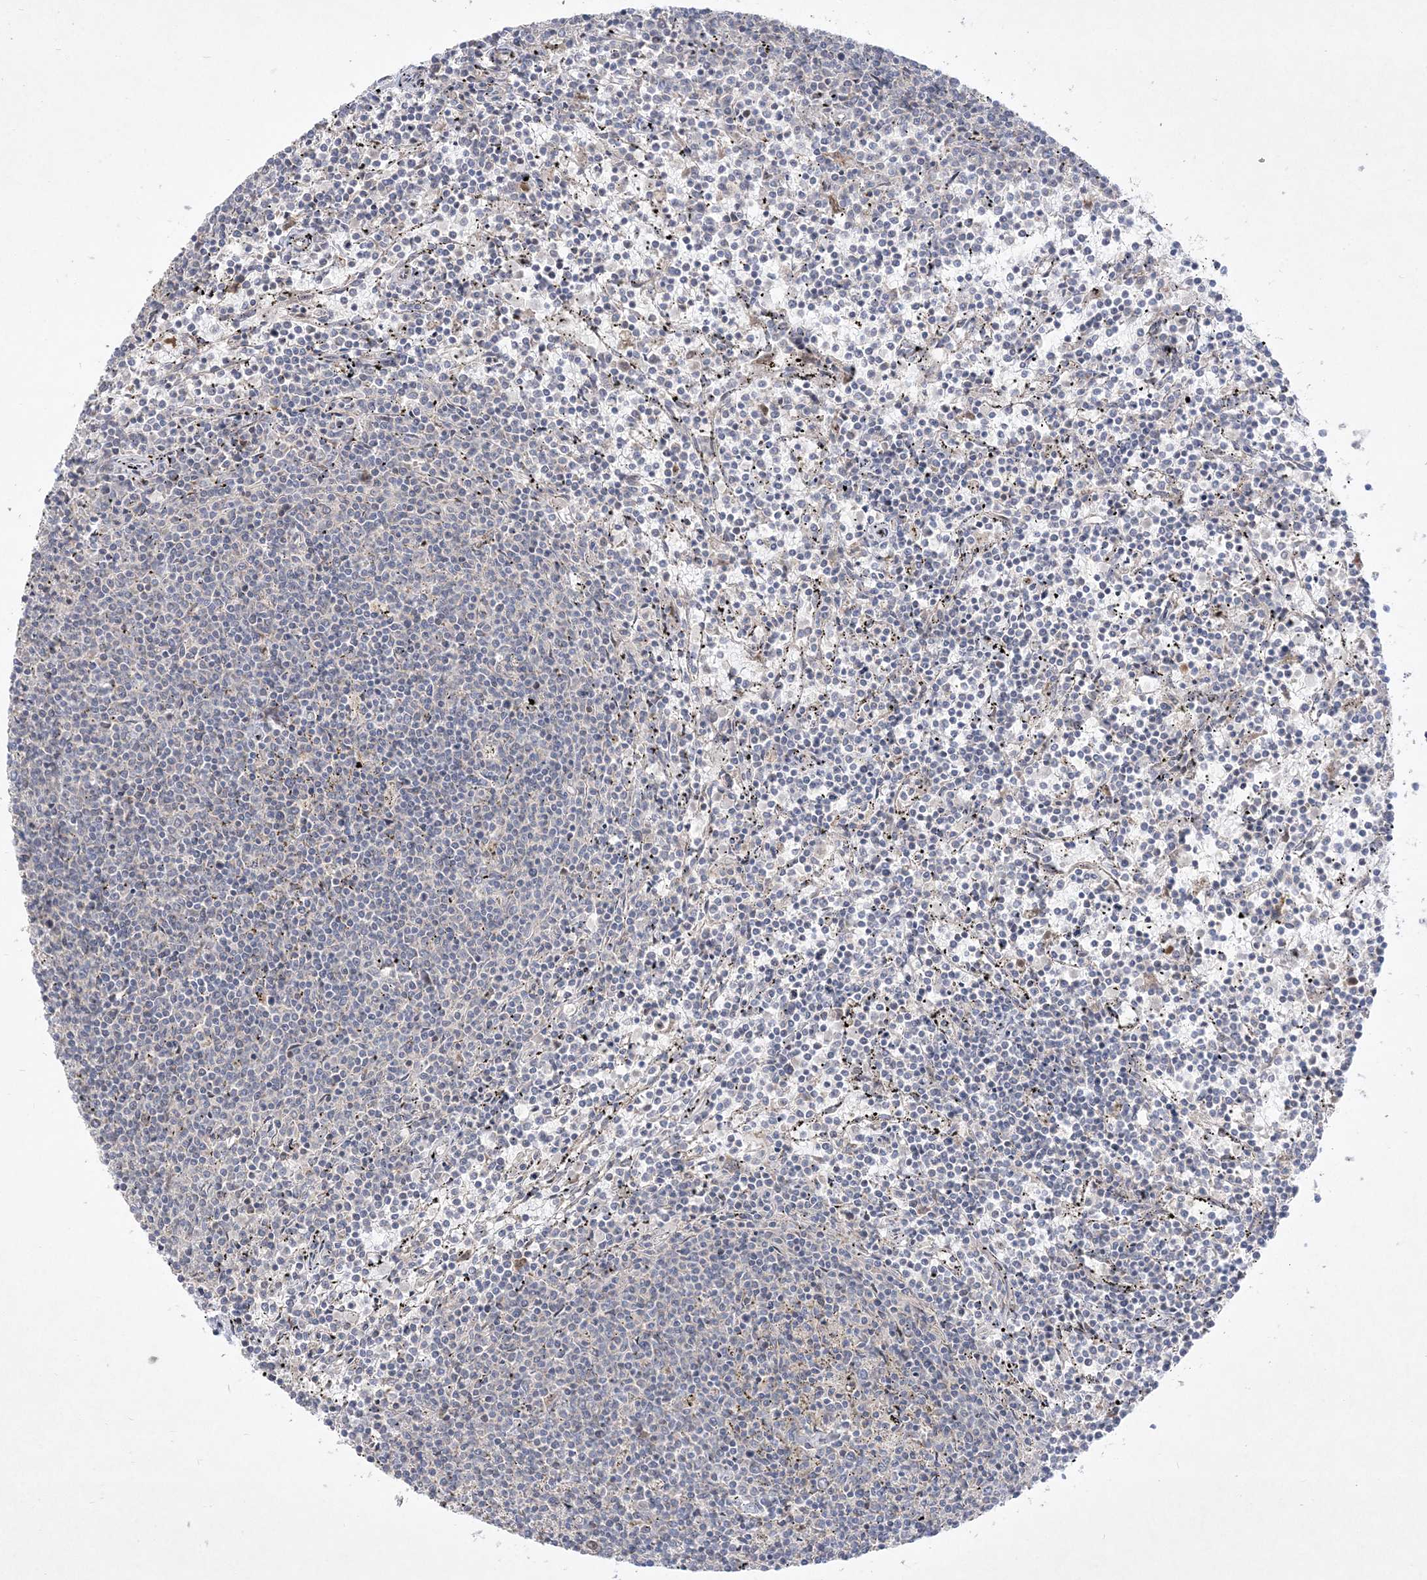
{"staining": {"intensity": "negative", "quantity": "none", "location": "none"}, "tissue": "lymphoma", "cell_type": "Tumor cells", "image_type": "cancer", "snomed": [{"axis": "morphology", "description": "Malignant lymphoma, non-Hodgkin's type, Low grade"}, {"axis": "topography", "description": "Spleen"}], "caption": "IHC photomicrograph of neoplastic tissue: human lymphoma stained with DAB displays no significant protein positivity in tumor cells. (DAB (3,3'-diaminobenzidine) IHC, high magnification).", "gene": "CLNK", "patient": {"sex": "female", "age": 50}}